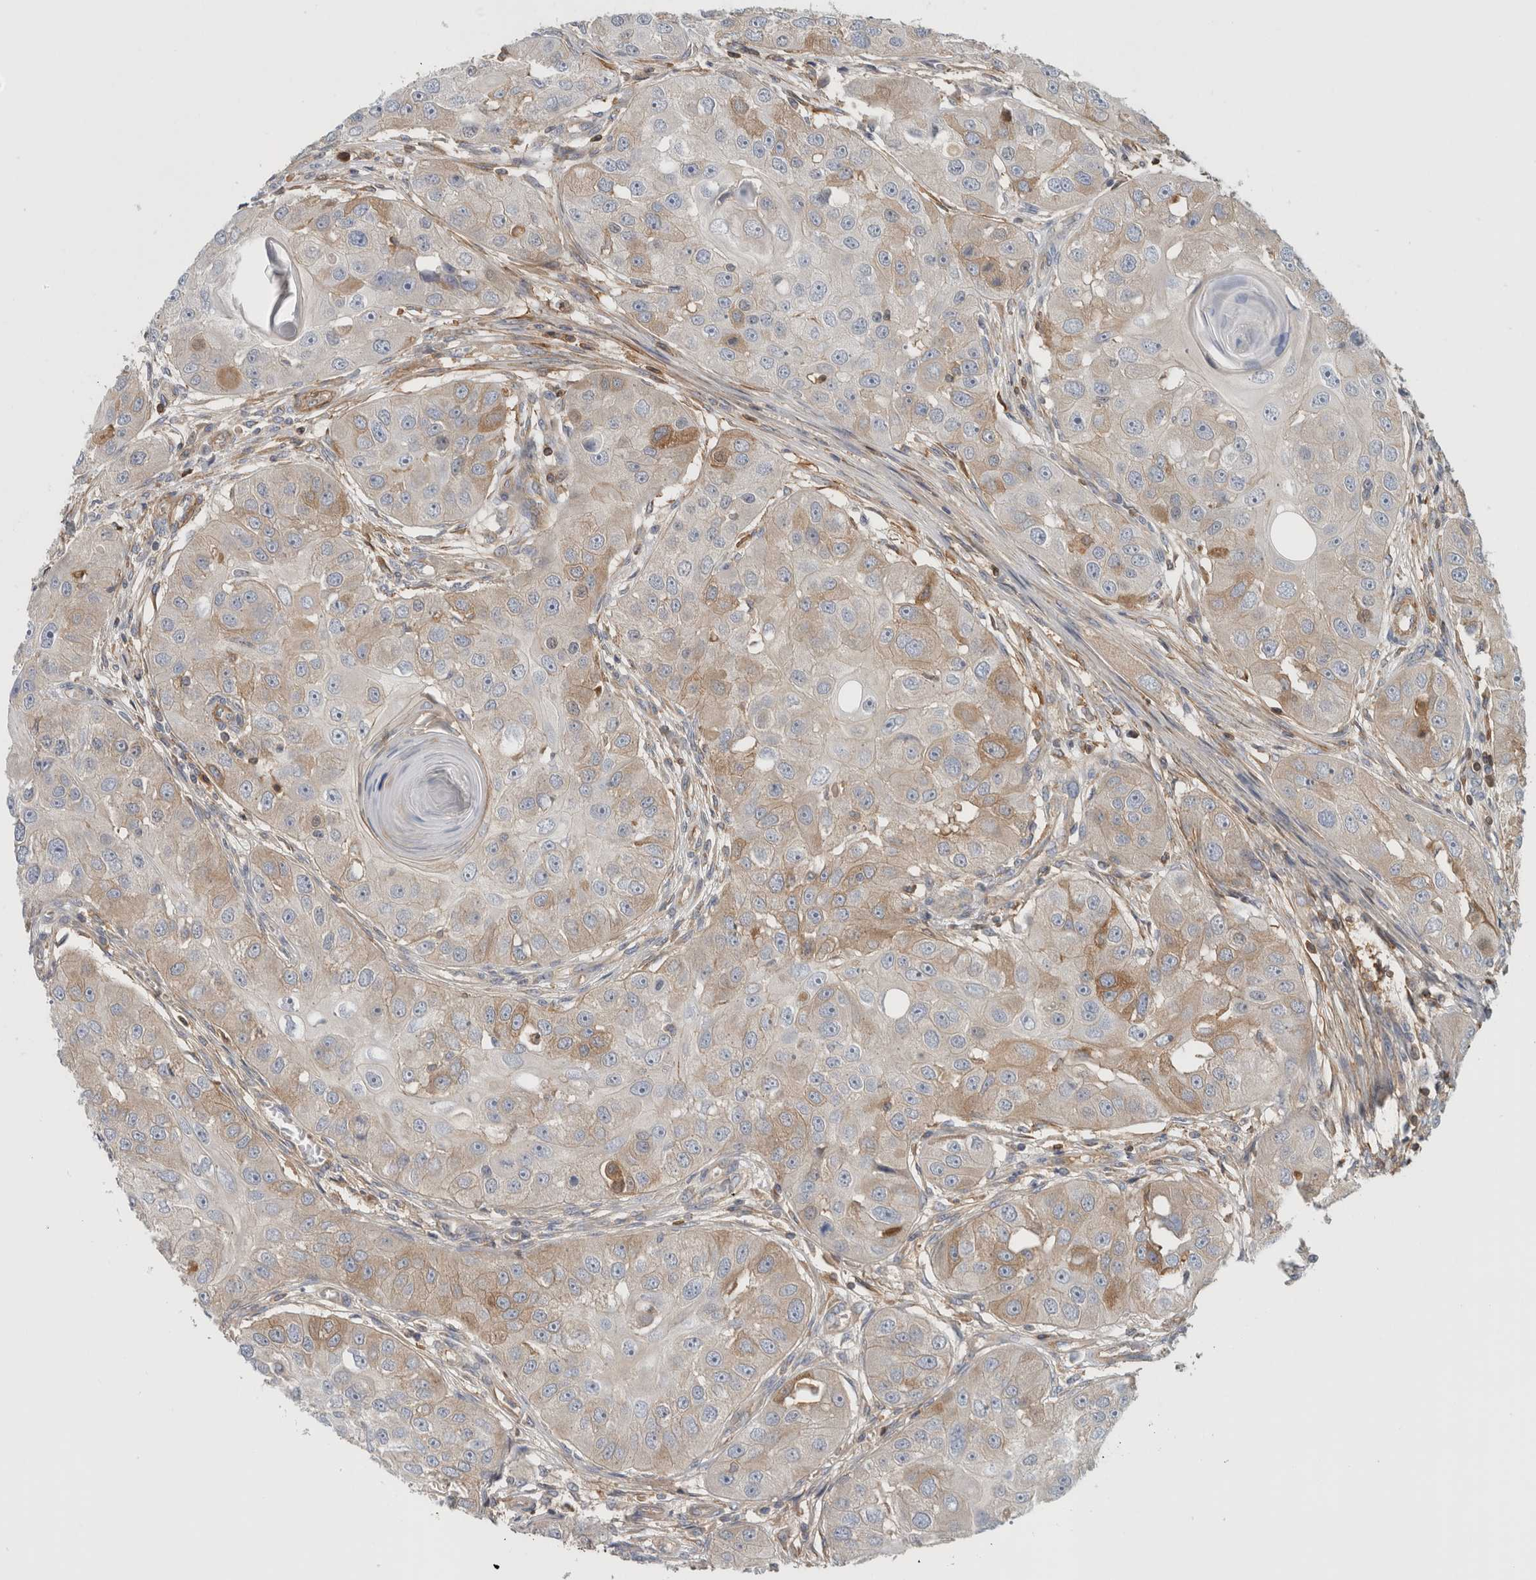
{"staining": {"intensity": "moderate", "quantity": "<25%", "location": "cytoplasmic/membranous"}, "tissue": "head and neck cancer", "cell_type": "Tumor cells", "image_type": "cancer", "snomed": [{"axis": "morphology", "description": "Normal tissue, NOS"}, {"axis": "morphology", "description": "Squamous cell carcinoma, NOS"}, {"axis": "topography", "description": "Skeletal muscle"}, {"axis": "topography", "description": "Head-Neck"}], "caption": "Immunohistochemistry of human head and neck cancer displays low levels of moderate cytoplasmic/membranous expression in approximately <25% of tumor cells.", "gene": "CFI", "patient": {"sex": "male", "age": 51}}